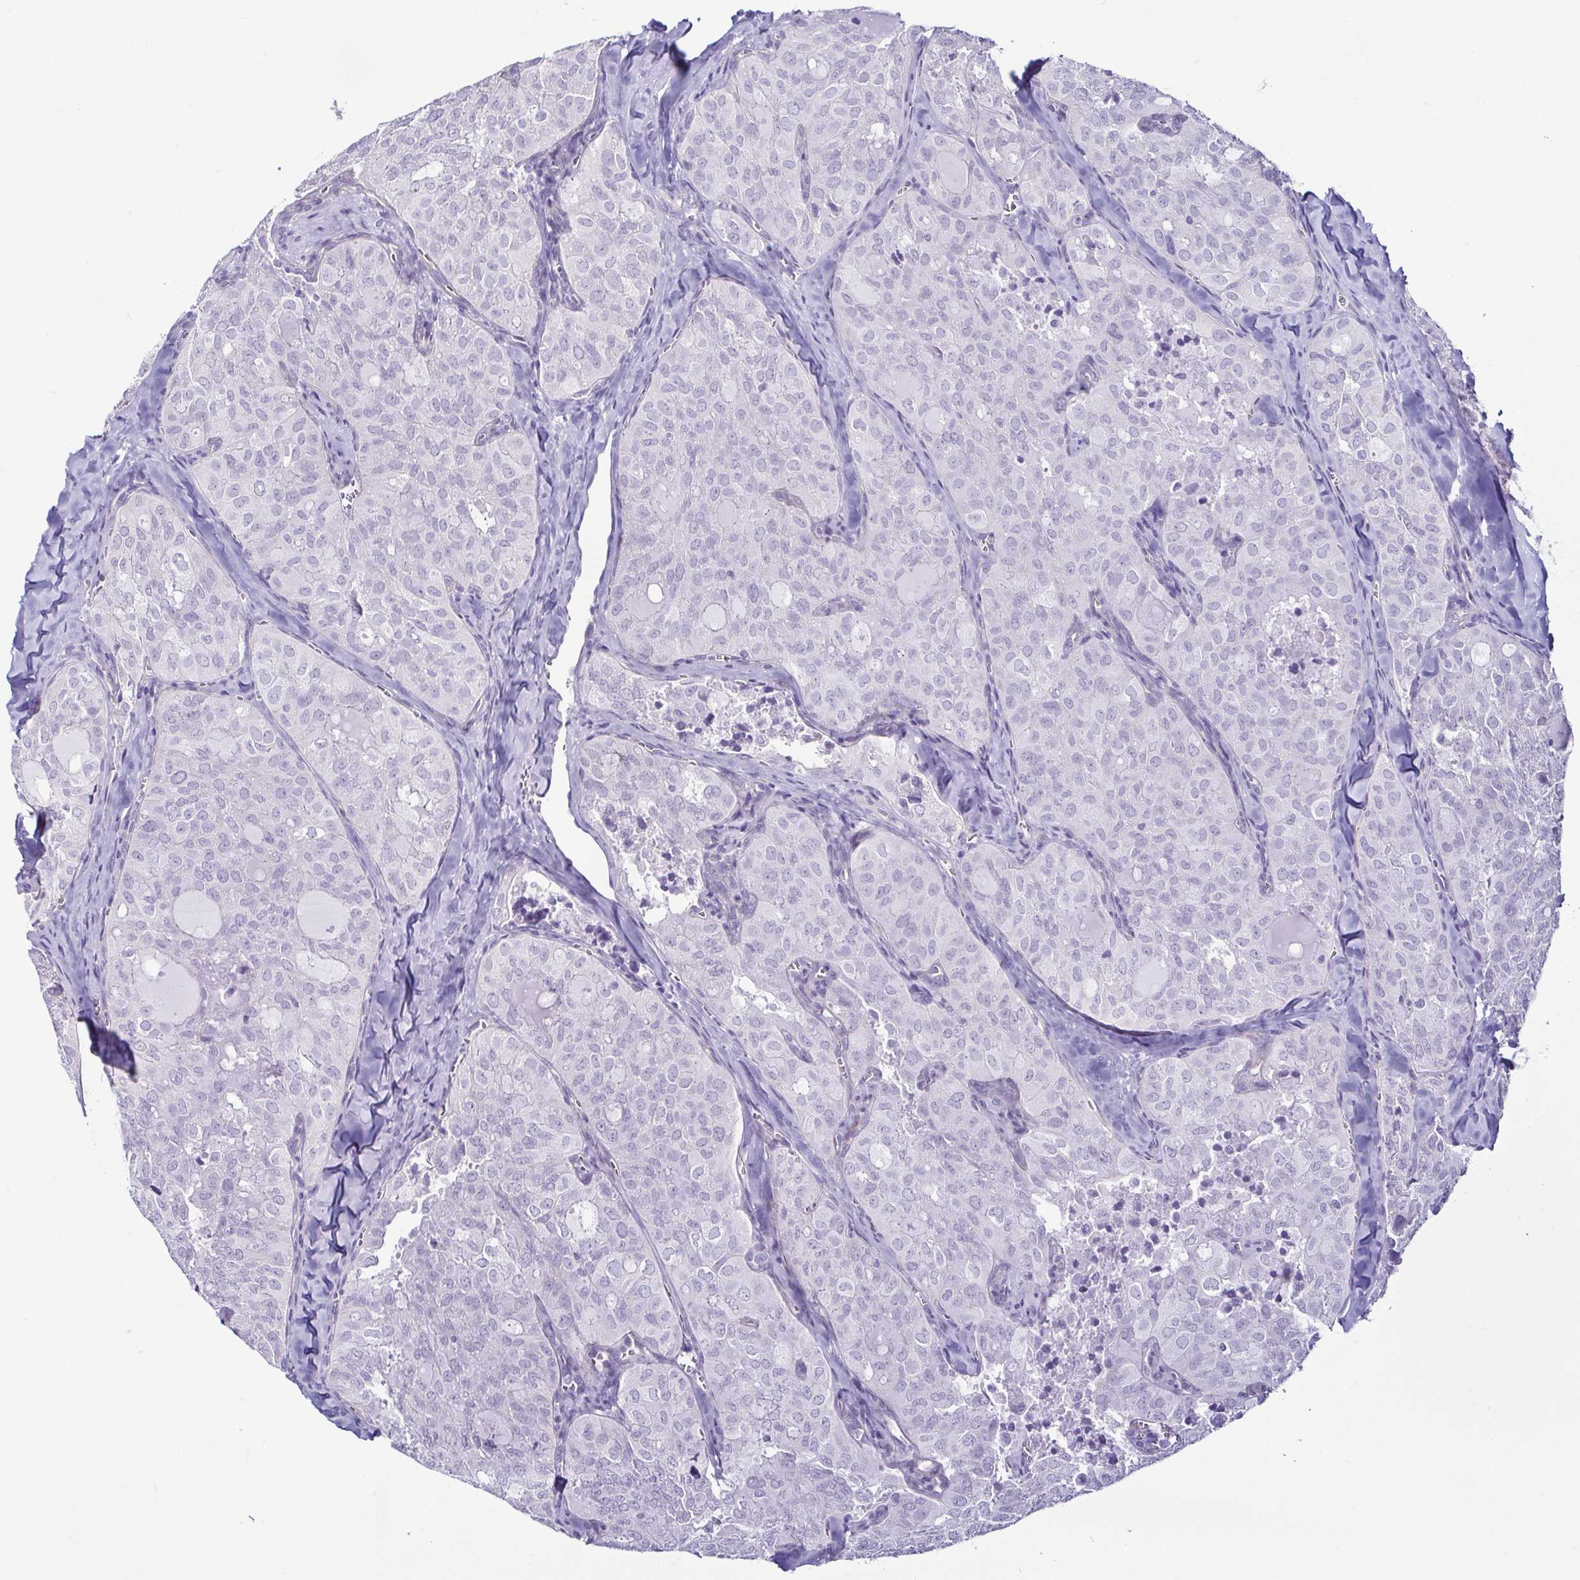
{"staining": {"intensity": "negative", "quantity": "none", "location": "none"}, "tissue": "thyroid cancer", "cell_type": "Tumor cells", "image_type": "cancer", "snomed": [{"axis": "morphology", "description": "Follicular adenoma carcinoma, NOS"}, {"axis": "topography", "description": "Thyroid gland"}], "caption": "Tumor cells show no significant protein expression in thyroid cancer.", "gene": "CASP14", "patient": {"sex": "male", "age": 75}}